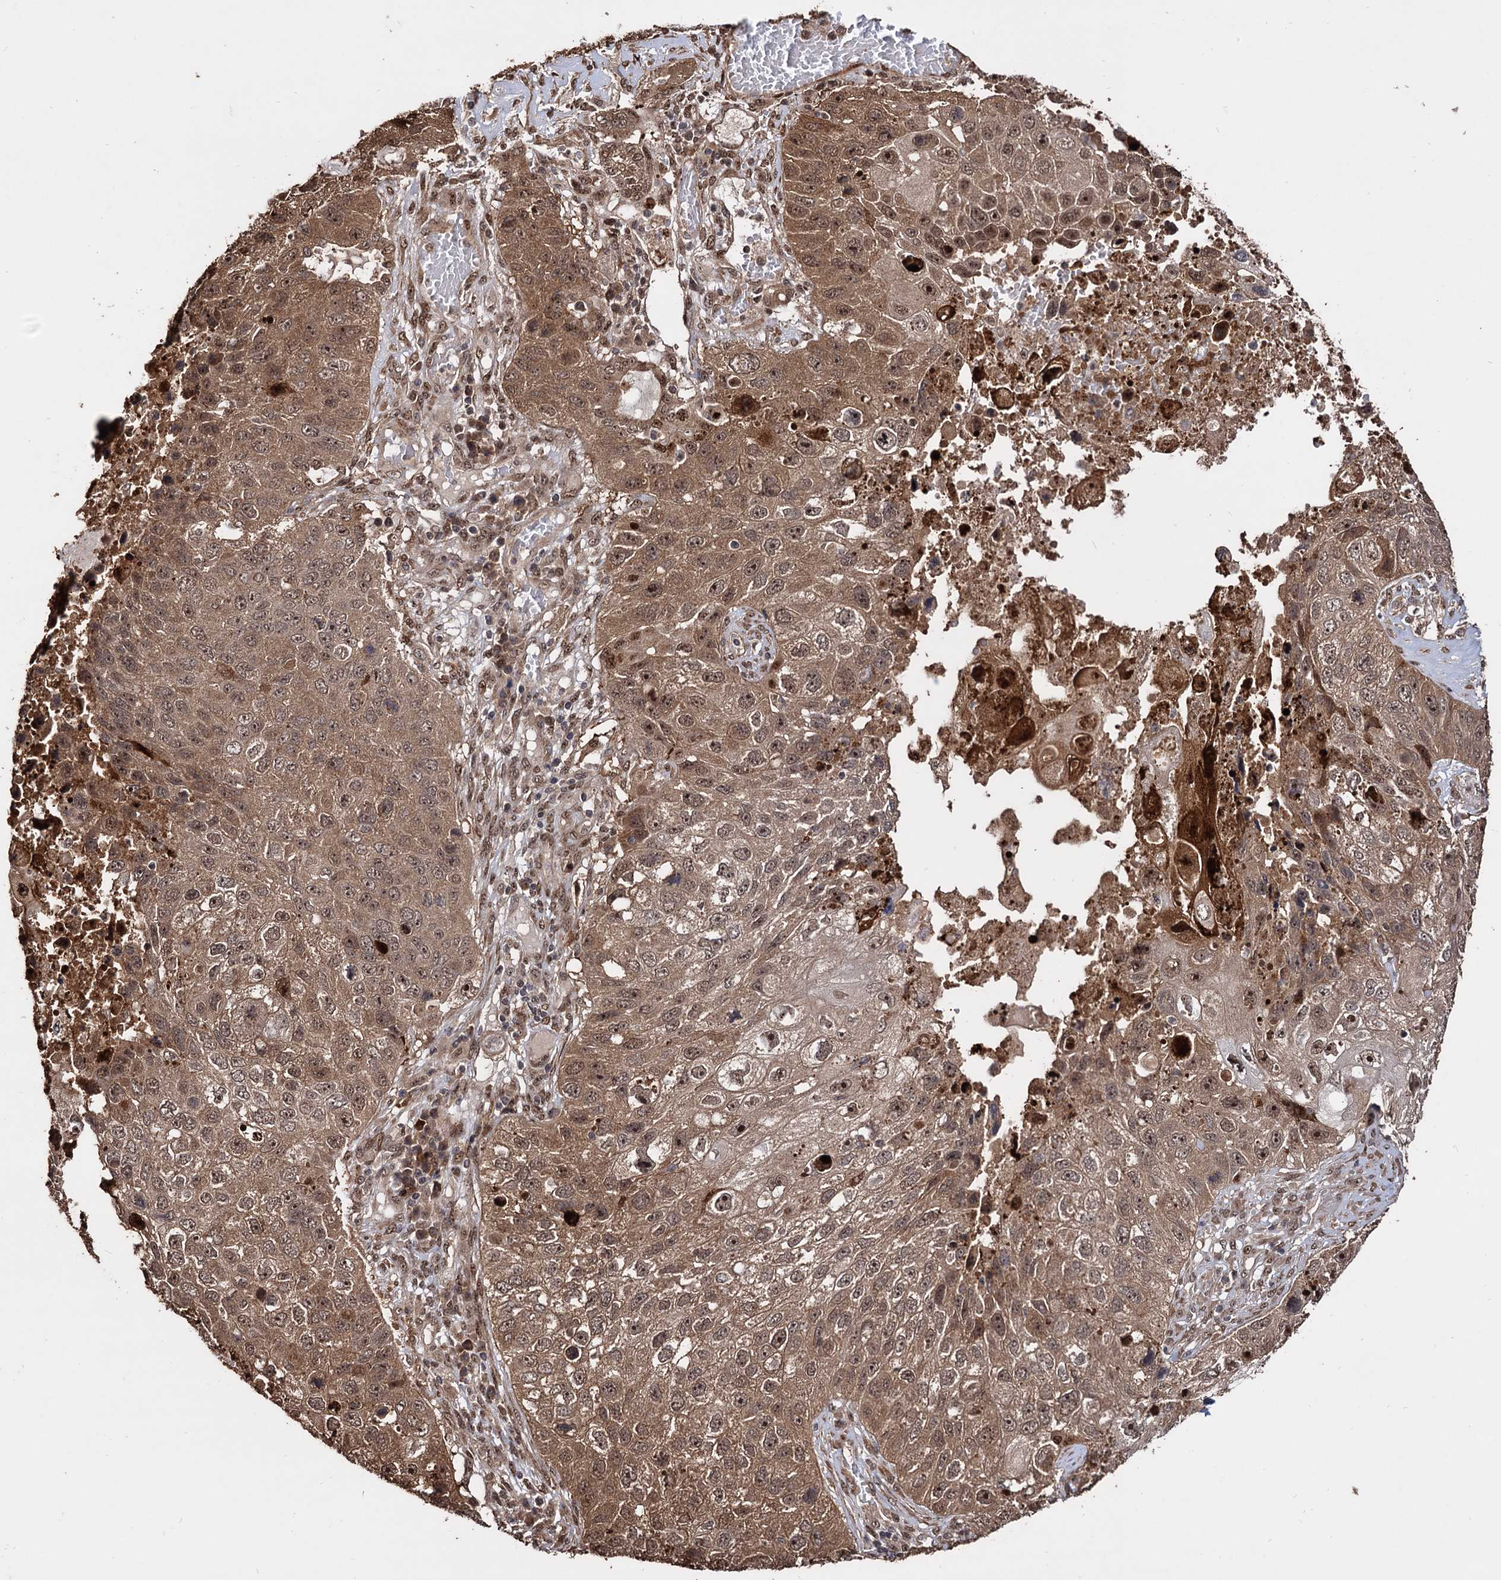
{"staining": {"intensity": "moderate", "quantity": ">75%", "location": "cytoplasmic/membranous,nuclear"}, "tissue": "lung cancer", "cell_type": "Tumor cells", "image_type": "cancer", "snomed": [{"axis": "morphology", "description": "Squamous cell carcinoma, NOS"}, {"axis": "topography", "description": "Lung"}], "caption": "A brown stain highlights moderate cytoplasmic/membranous and nuclear expression of a protein in lung cancer (squamous cell carcinoma) tumor cells.", "gene": "PIGB", "patient": {"sex": "male", "age": 61}}